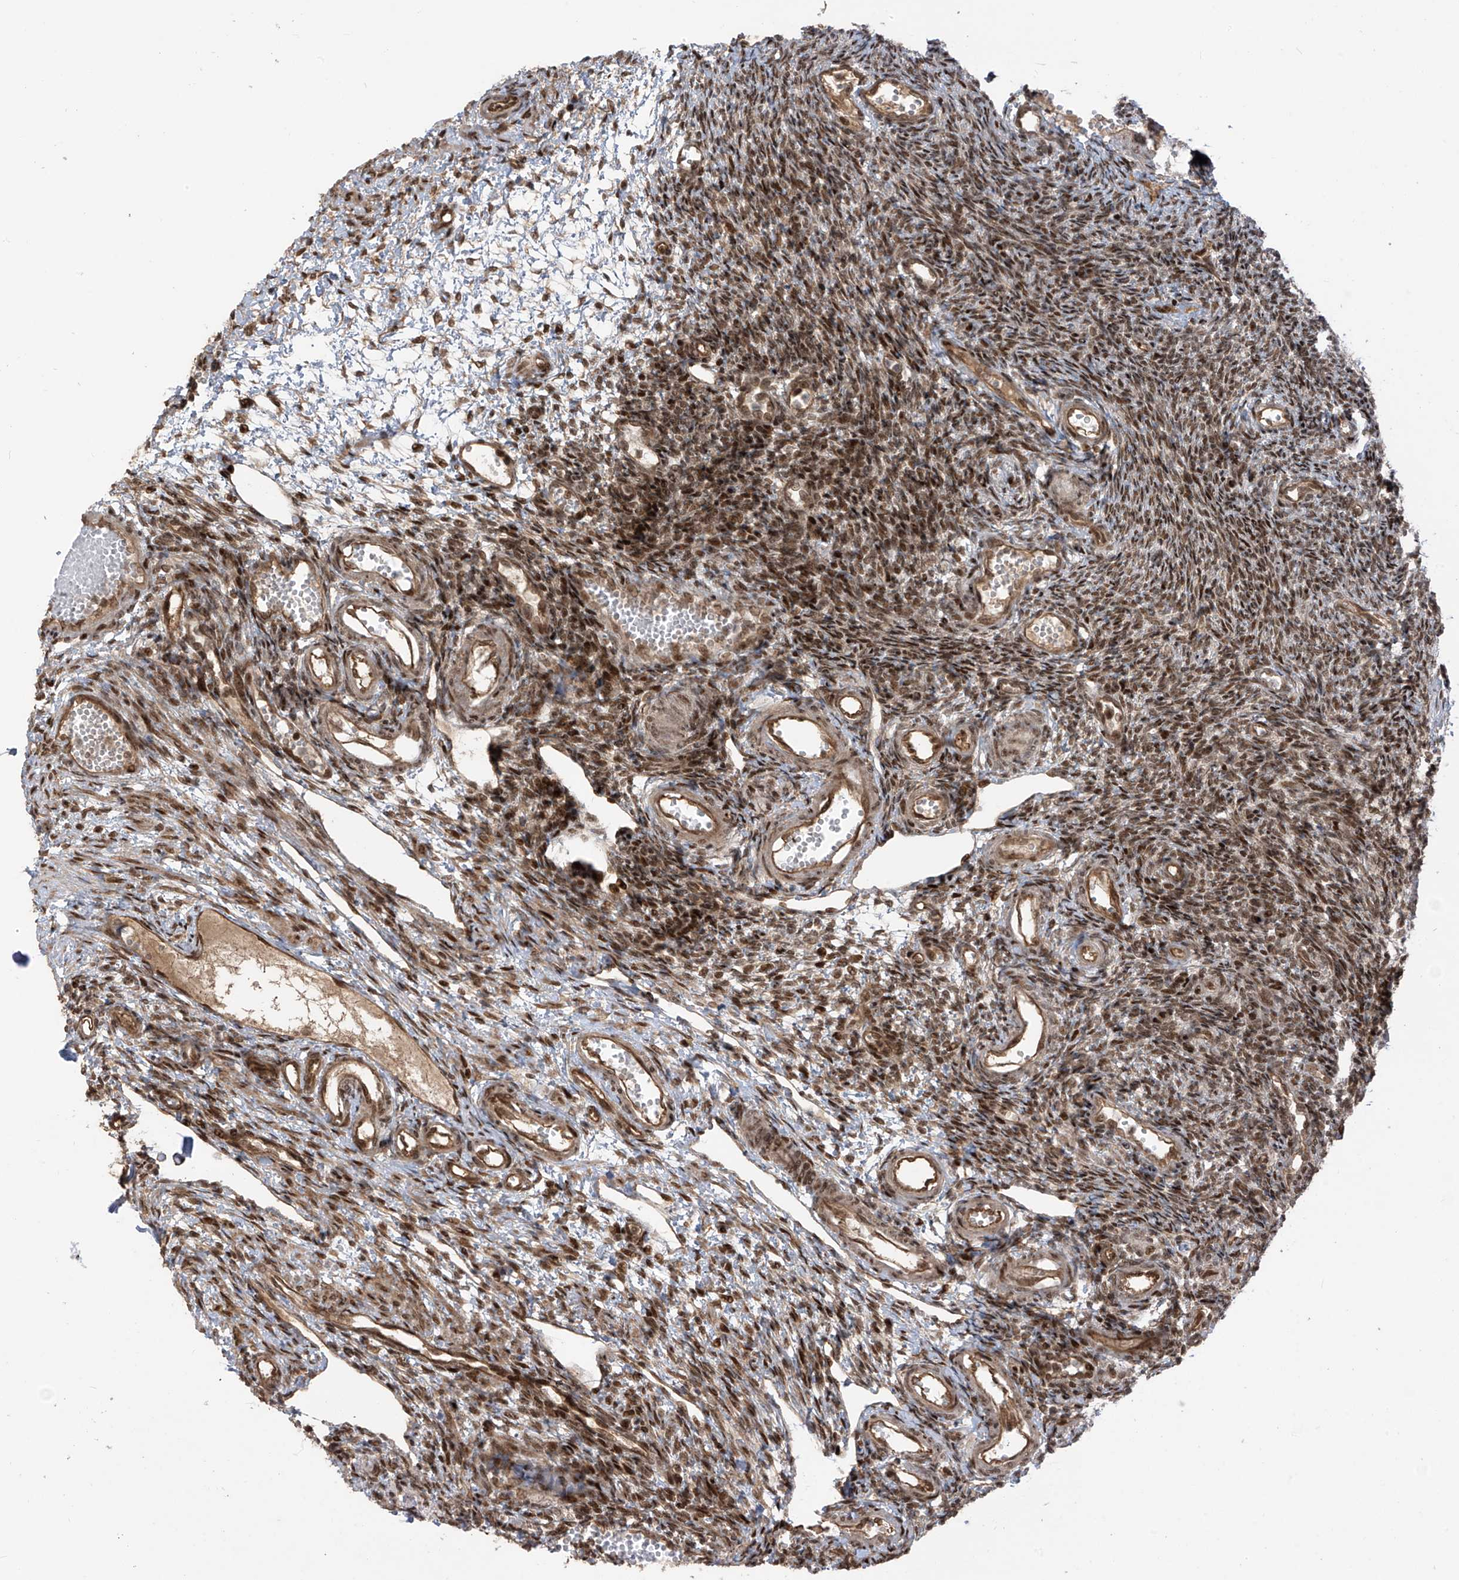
{"staining": {"intensity": "moderate", "quantity": ">75%", "location": "nuclear"}, "tissue": "ovary", "cell_type": "Ovarian stroma cells", "image_type": "normal", "snomed": [{"axis": "morphology", "description": "Normal tissue, NOS"}, {"axis": "morphology", "description": "Cyst, NOS"}, {"axis": "topography", "description": "Ovary"}], "caption": "This image exhibits IHC staining of normal ovary, with medium moderate nuclear staining in approximately >75% of ovarian stroma cells.", "gene": "ARHGEF3", "patient": {"sex": "female", "age": 33}}